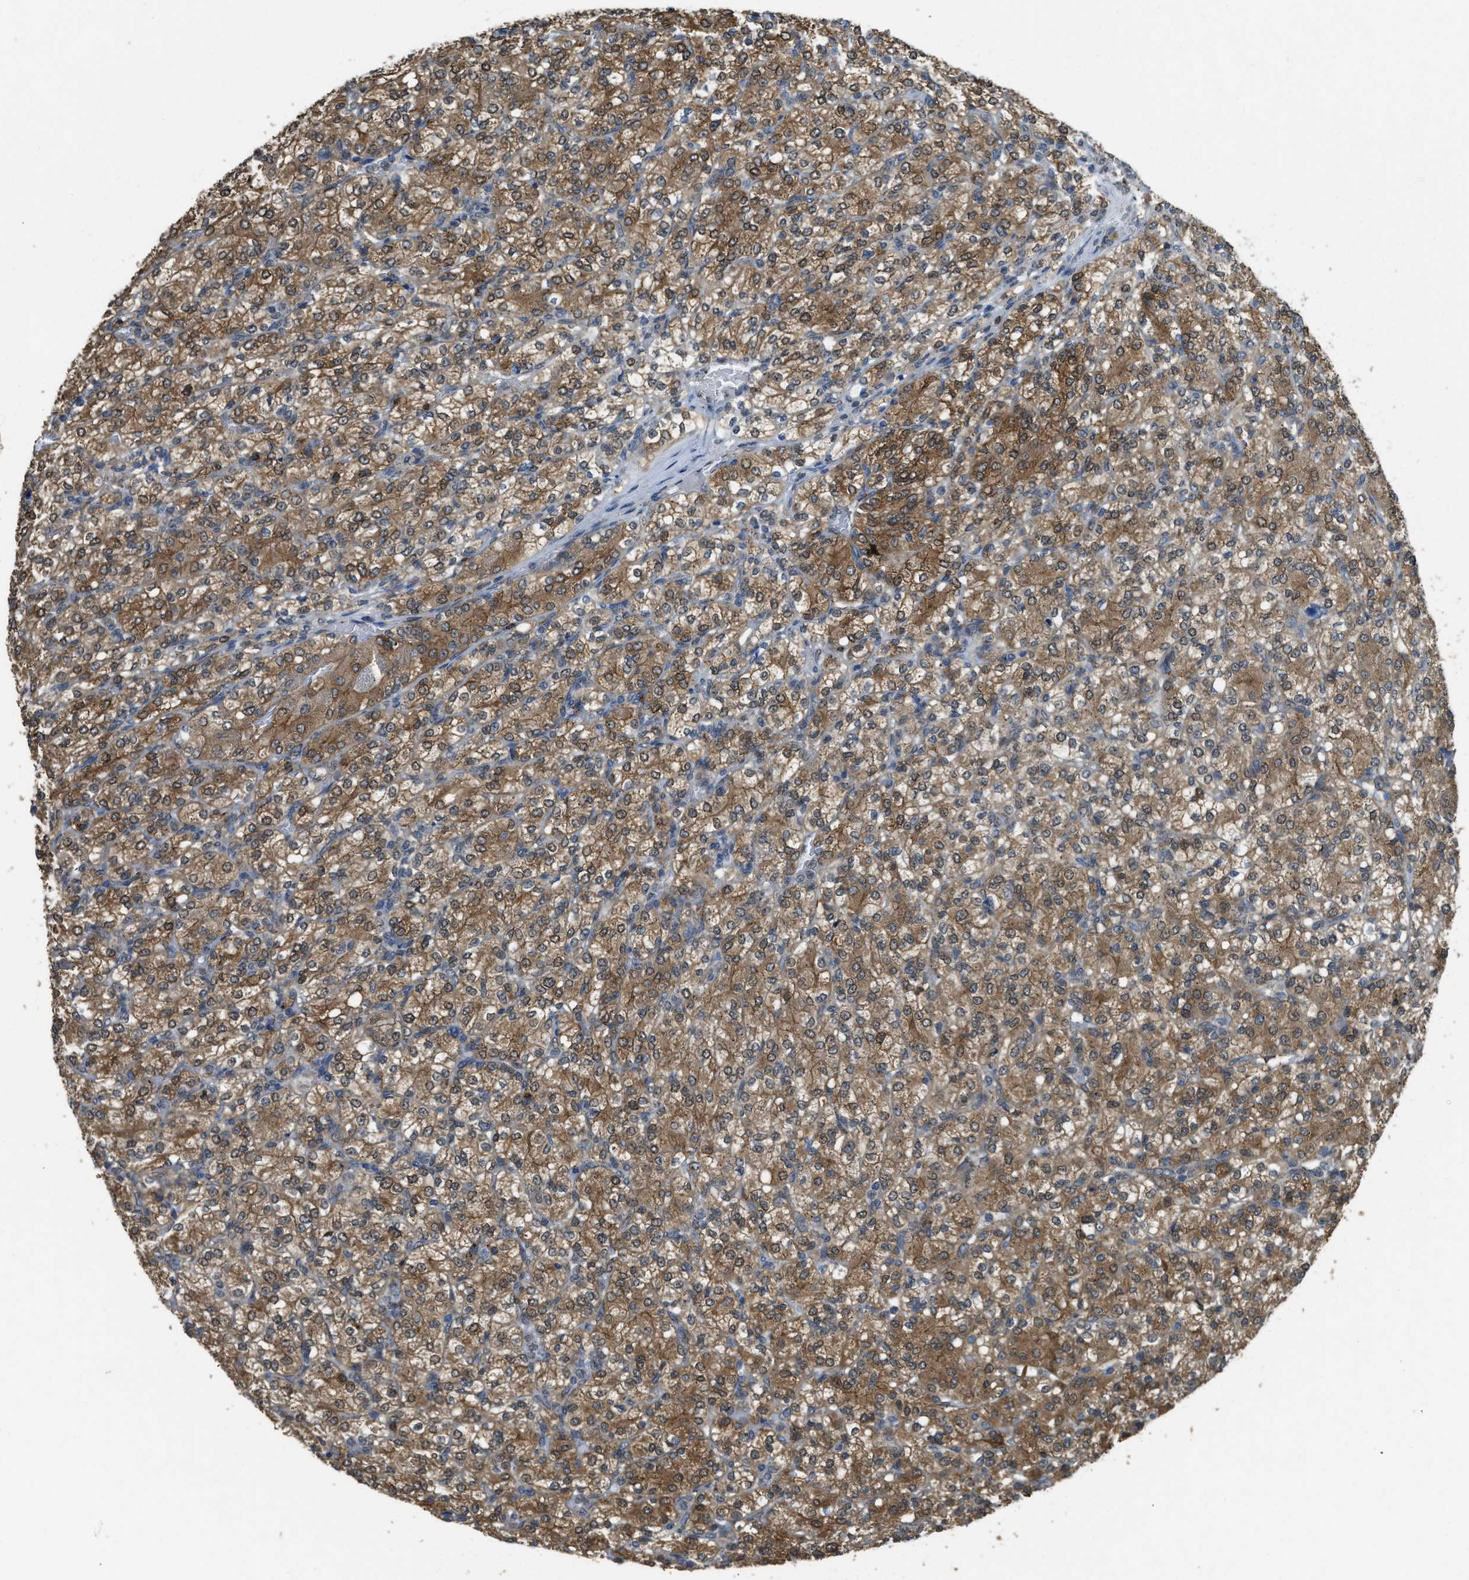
{"staining": {"intensity": "moderate", "quantity": ">75%", "location": "cytoplasmic/membranous"}, "tissue": "renal cancer", "cell_type": "Tumor cells", "image_type": "cancer", "snomed": [{"axis": "morphology", "description": "Adenocarcinoma, NOS"}, {"axis": "topography", "description": "Kidney"}], "caption": "Immunohistochemistry (IHC) of human adenocarcinoma (renal) shows medium levels of moderate cytoplasmic/membranous positivity in about >75% of tumor cells.", "gene": "IPO7", "patient": {"sex": "male", "age": 77}}